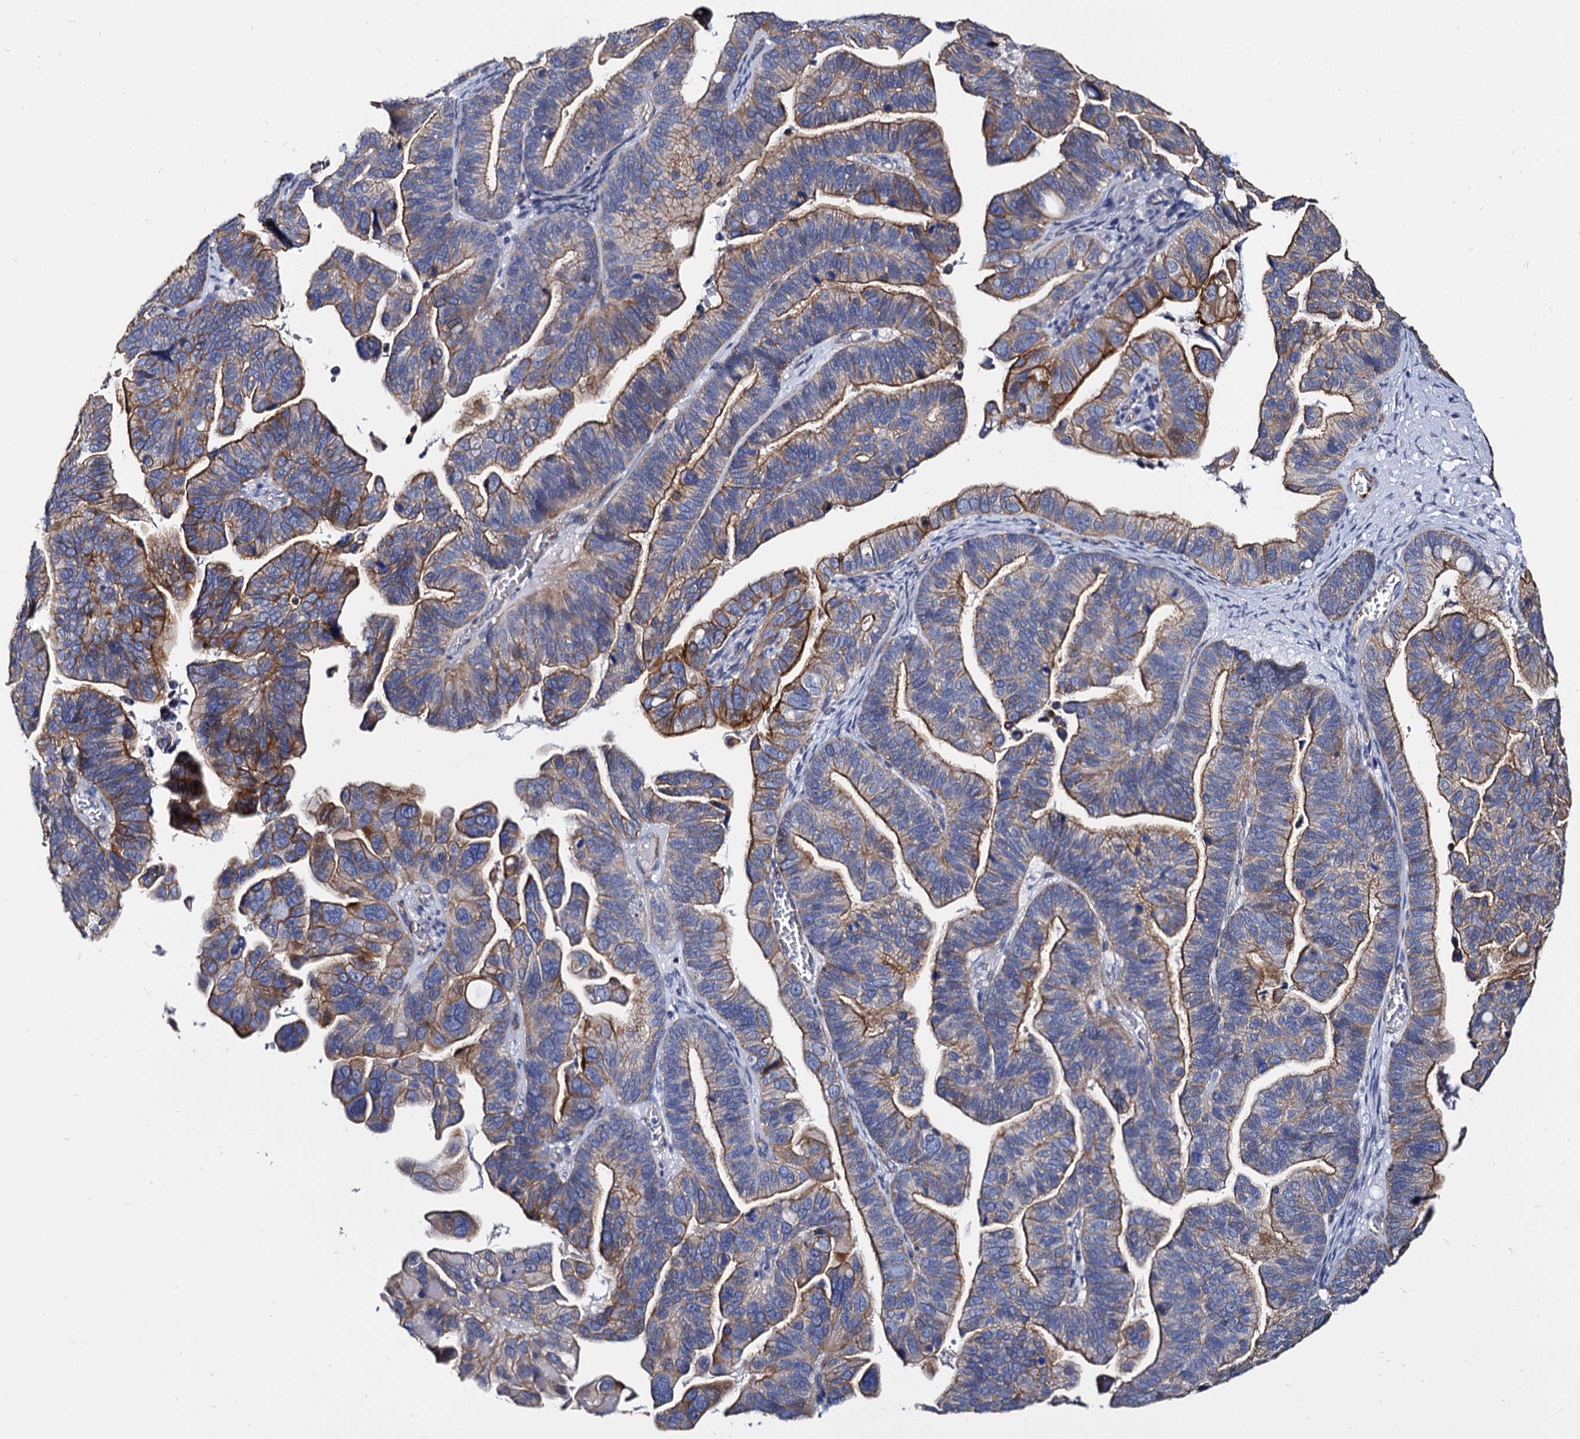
{"staining": {"intensity": "moderate", "quantity": "25%-75%", "location": "cytoplasmic/membranous"}, "tissue": "ovarian cancer", "cell_type": "Tumor cells", "image_type": "cancer", "snomed": [{"axis": "morphology", "description": "Cystadenocarcinoma, serous, NOS"}, {"axis": "topography", "description": "Ovary"}], "caption": "Protein staining of ovarian cancer (serous cystadenocarcinoma) tissue displays moderate cytoplasmic/membranous staining in about 25%-75% of tumor cells.", "gene": "CBFB", "patient": {"sex": "female", "age": 56}}